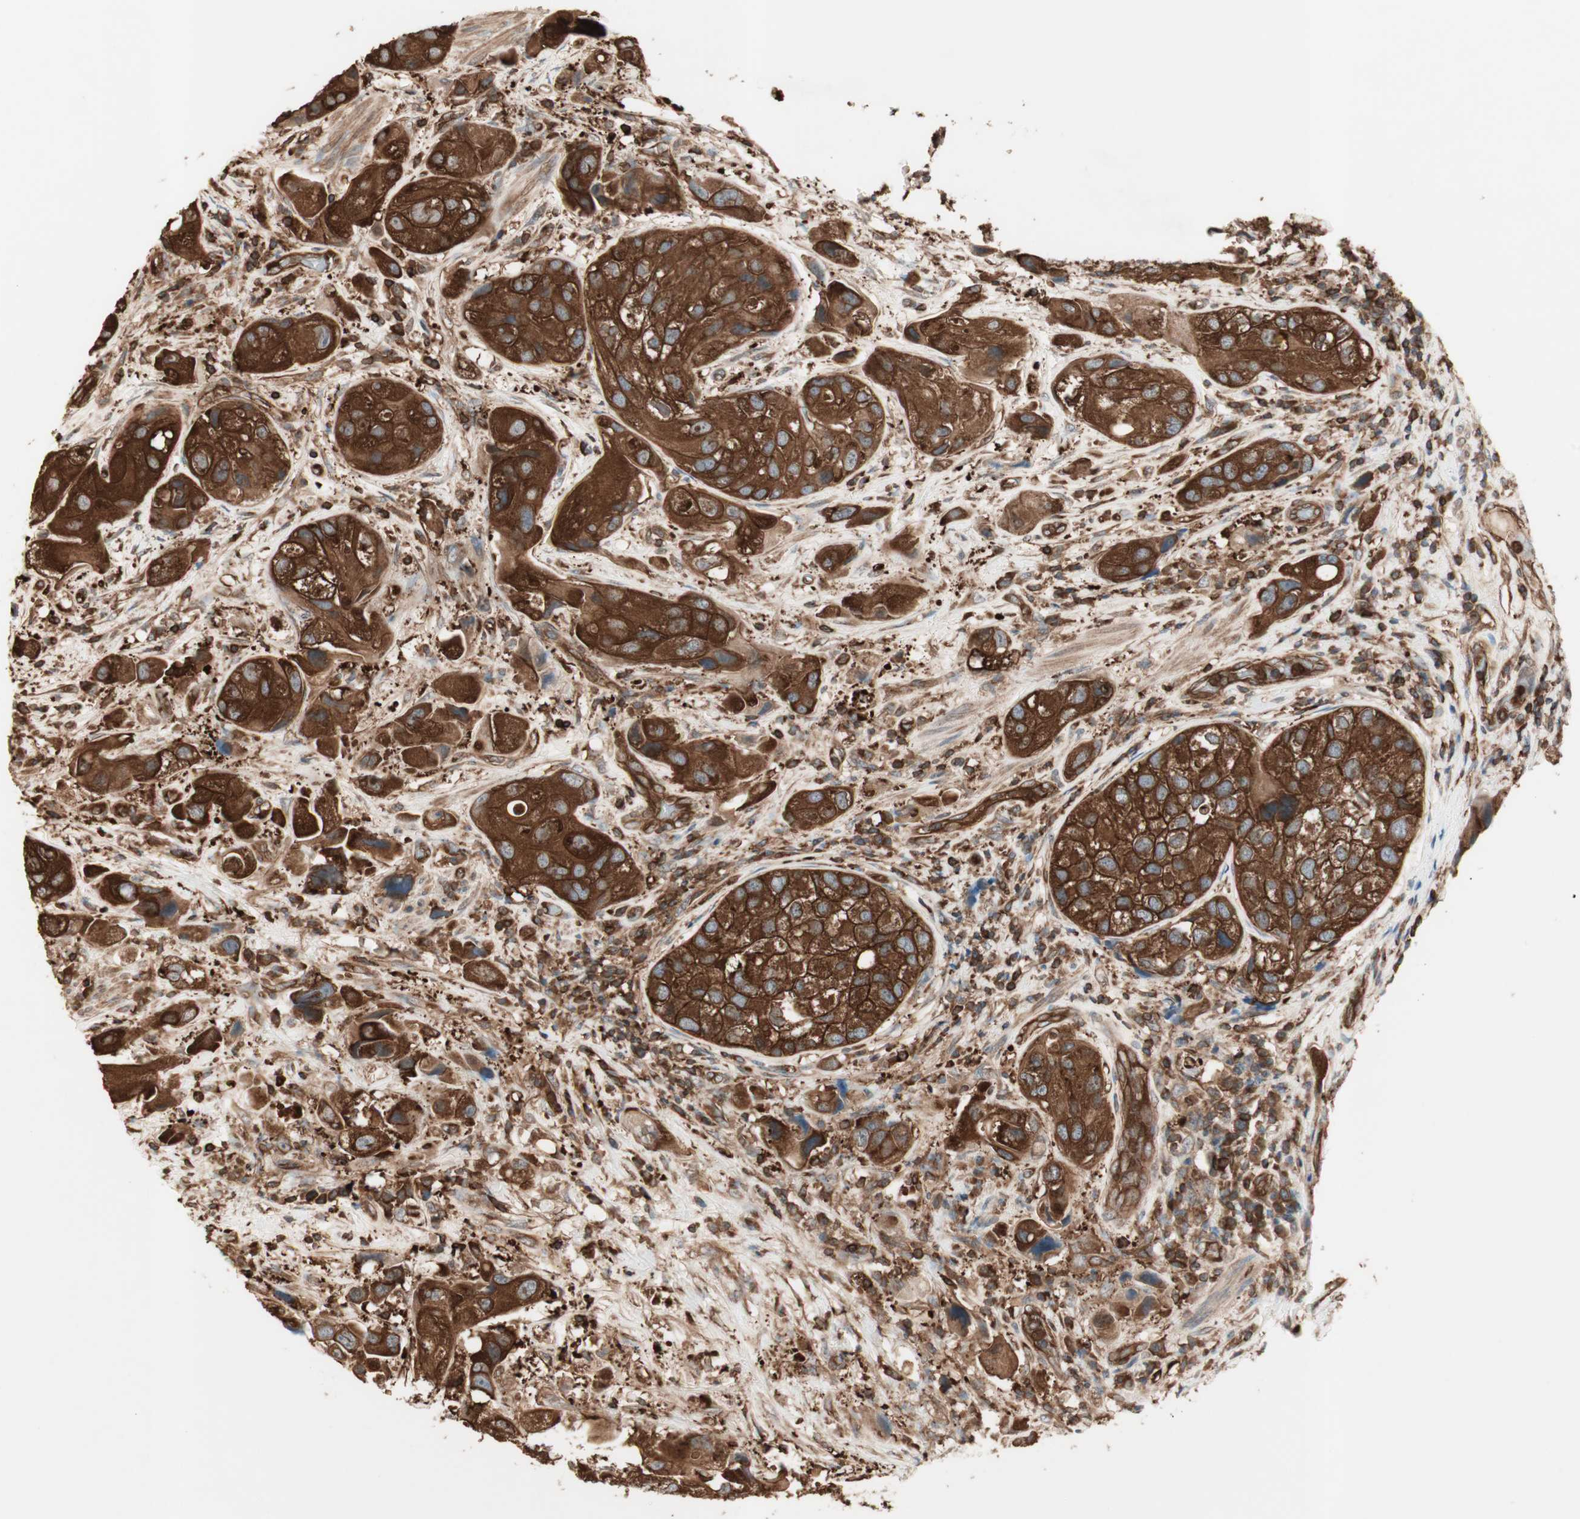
{"staining": {"intensity": "strong", "quantity": ">75%", "location": "cytoplasmic/membranous"}, "tissue": "urothelial cancer", "cell_type": "Tumor cells", "image_type": "cancer", "snomed": [{"axis": "morphology", "description": "Urothelial carcinoma, High grade"}, {"axis": "topography", "description": "Urinary bladder"}], "caption": "Brown immunohistochemical staining in human urothelial cancer reveals strong cytoplasmic/membranous positivity in about >75% of tumor cells. (DAB = brown stain, brightfield microscopy at high magnification).", "gene": "TCP11L1", "patient": {"sex": "female", "age": 64}}